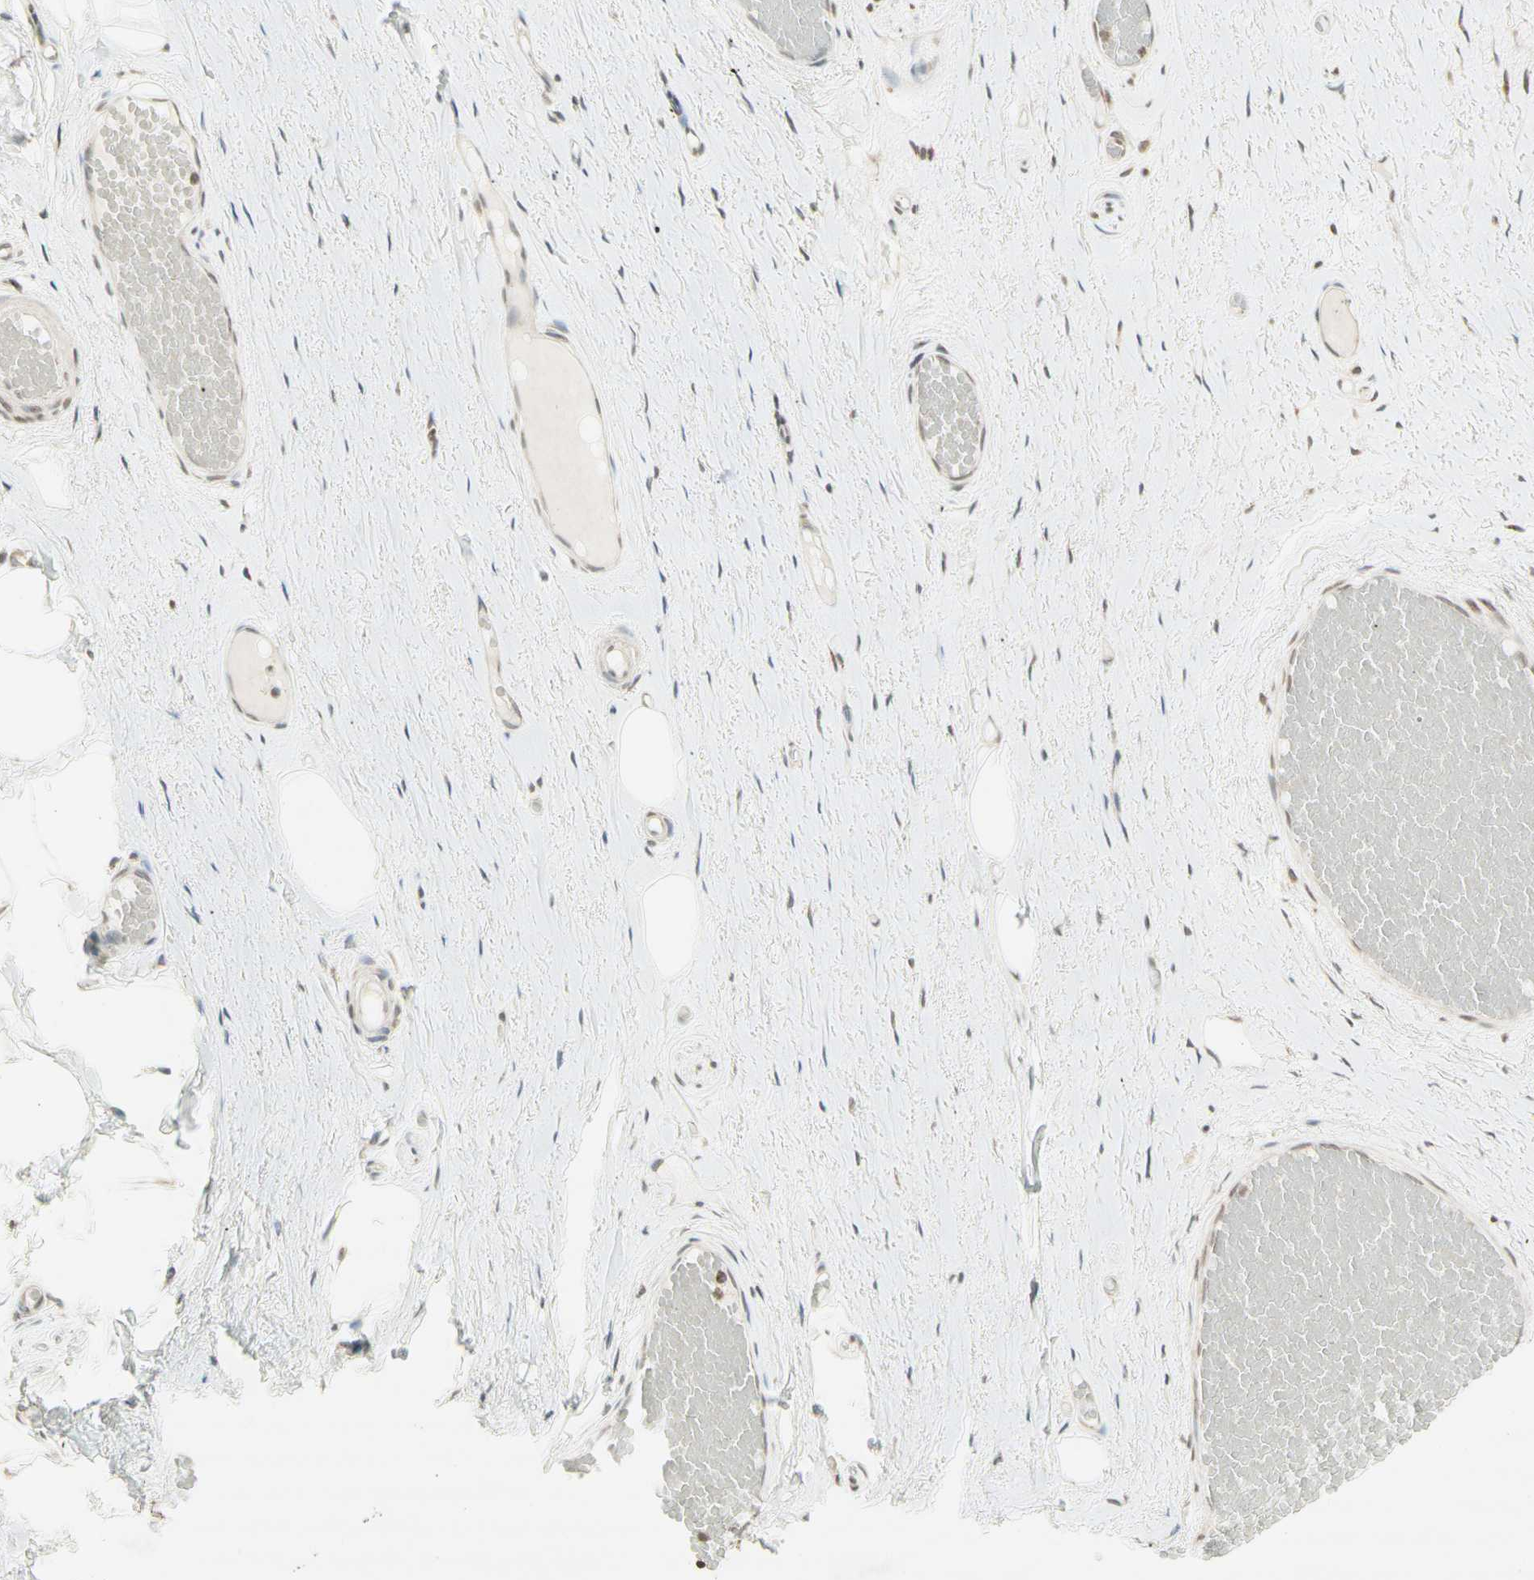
{"staining": {"intensity": "weak", "quantity": "25%-75%", "location": "cytoplasmic/membranous"}, "tissue": "skin", "cell_type": "Epidermal cells", "image_type": "normal", "snomed": [{"axis": "morphology", "description": "Normal tissue, NOS"}, {"axis": "topography", "description": "Vulva"}], "caption": "Skin stained with DAB immunohistochemistry displays low levels of weak cytoplasmic/membranous expression in about 25%-75% of epidermal cells.", "gene": "CCNI", "patient": {"sex": "female", "age": 54}}